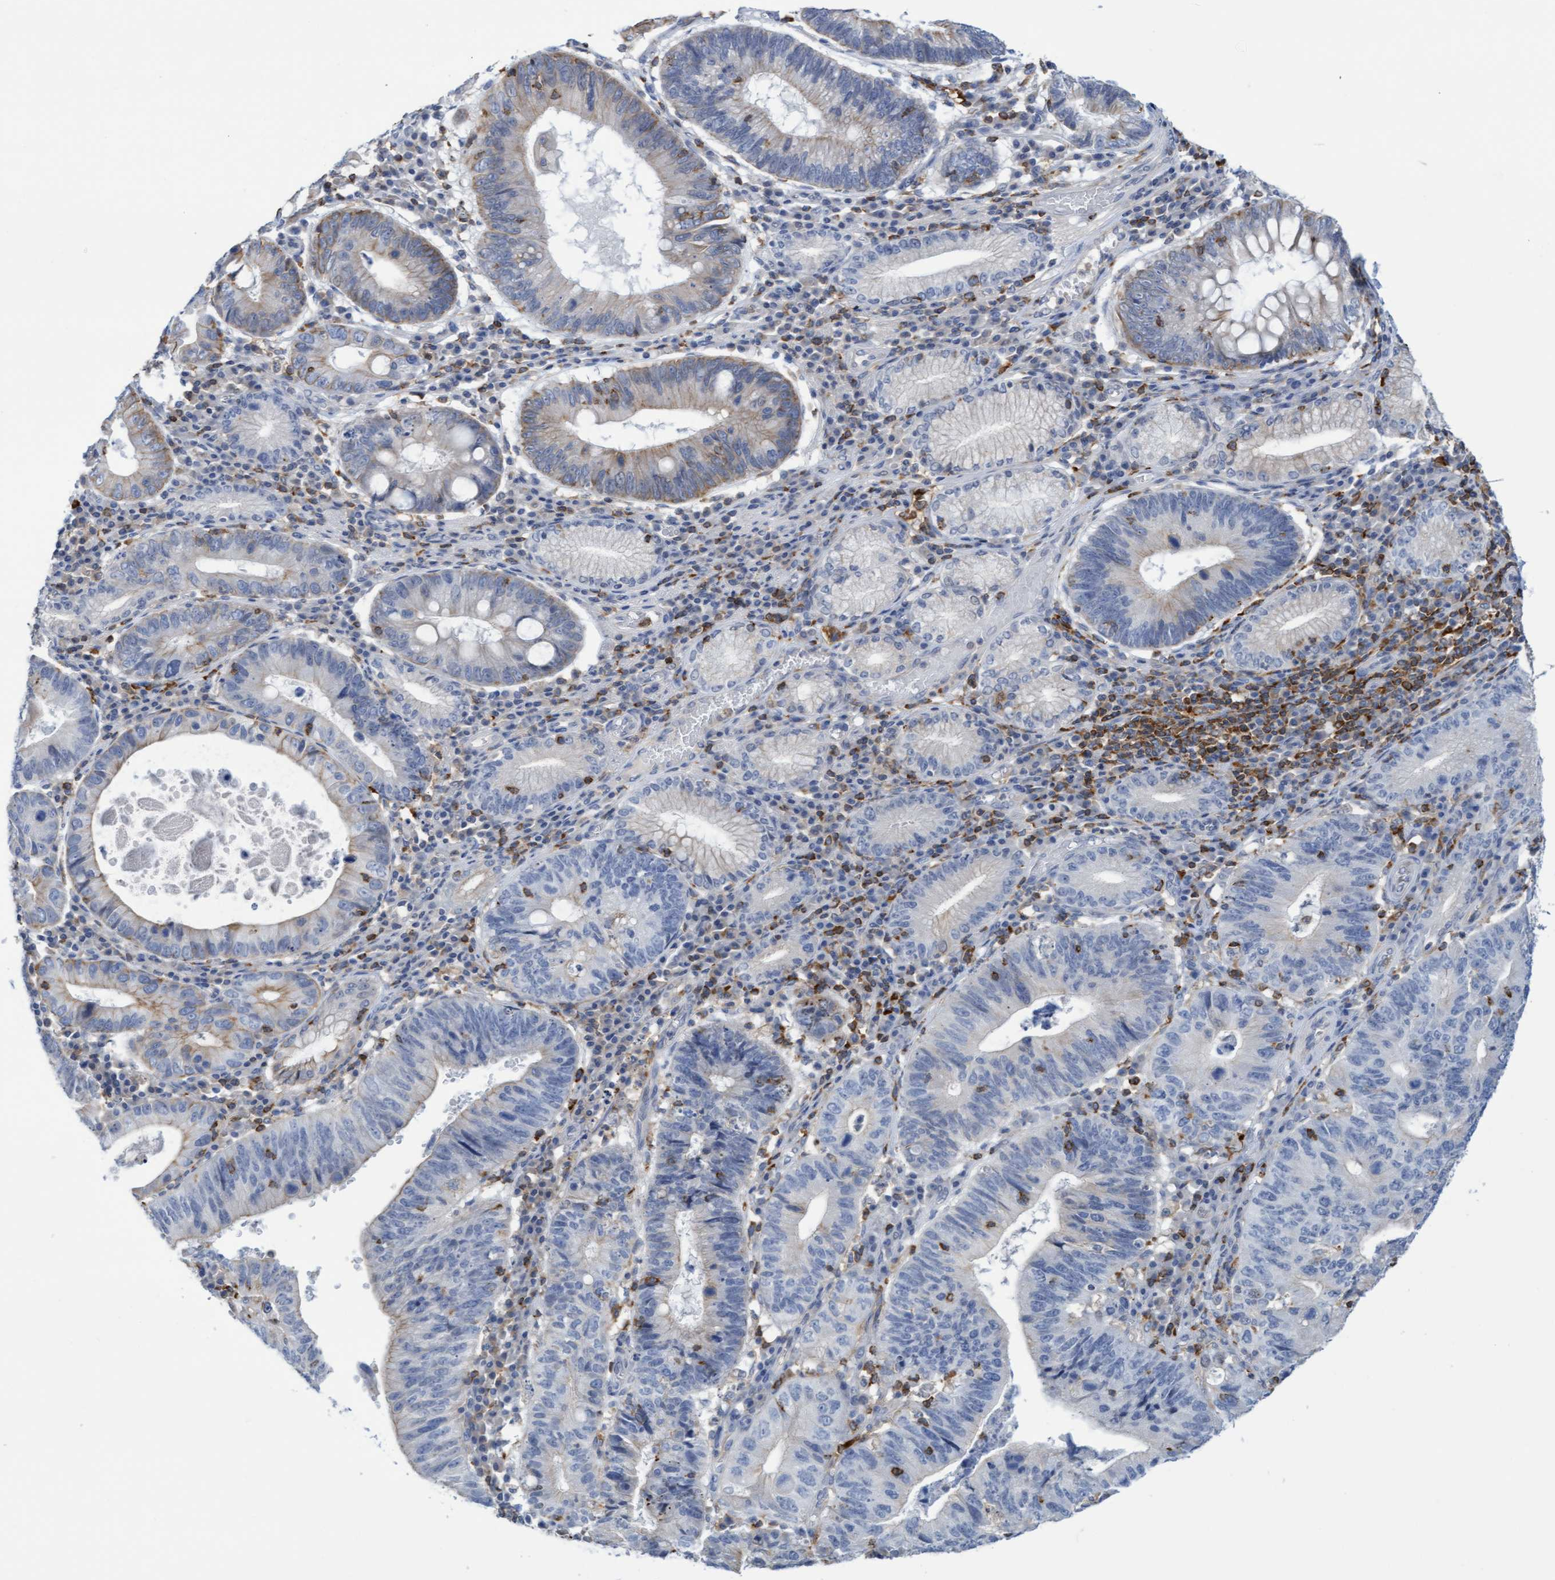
{"staining": {"intensity": "weak", "quantity": "25%-75%", "location": "cytoplasmic/membranous"}, "tissue": "stomach cancer", "cell_type": "Tumor cells", "image_type": "cancer", "snomed": [{"axis": "morphology", "description": "Adenocarcinoma, NOS"}, {"axis": "topography", "description": "Stomach"}], "caption": "Adenocarcinoma (stomach) stained with a brown dye demonstrates weak cytoplasmic/membranous positive expression in about 25%-75% of tumor cells.", "gene": "FNBP1", "patient": {"sex": "male", "age": 59}}